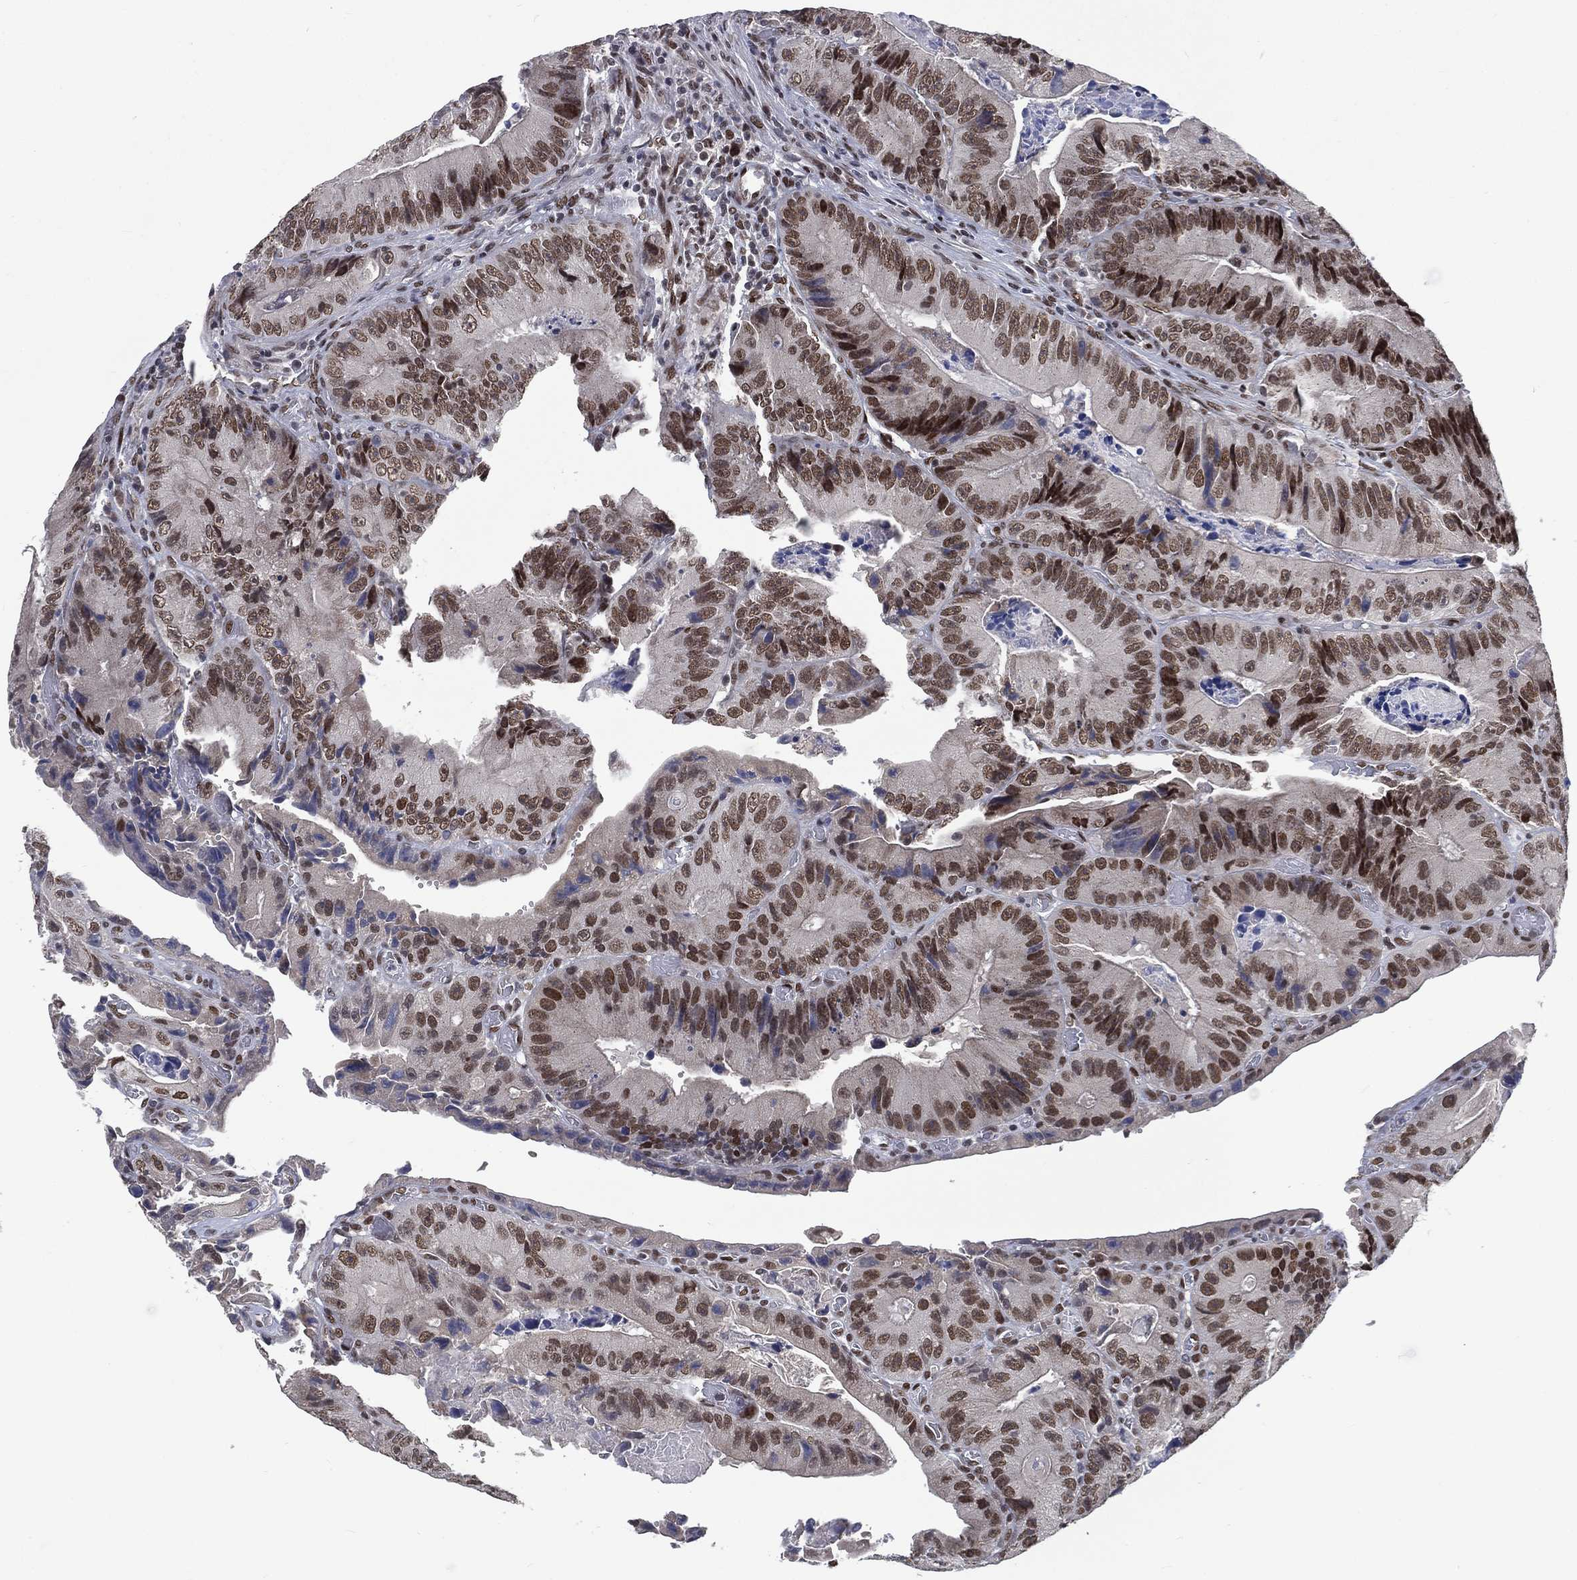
{"staining": {"intensity": "moderate", "quantity": ">75%", "location": "nuclear"}, "tissue": "colorectal cancer", "cell_type": "Tumor cells", "image_type": "cancer", "snomed": [{"axis": "morphology", "description": "Adenocarcinoma, NOS"}, {"axis": "topography", "description": "Colon"}], "caption": "The image displays immunohistochemical staining of colorectal adenocarcinoma. There is moderate nuclear expression is identified in approximately >75% of tumor cells.", "gene": "YLPM1", "patient": {"sex": "female", "age": 86}}